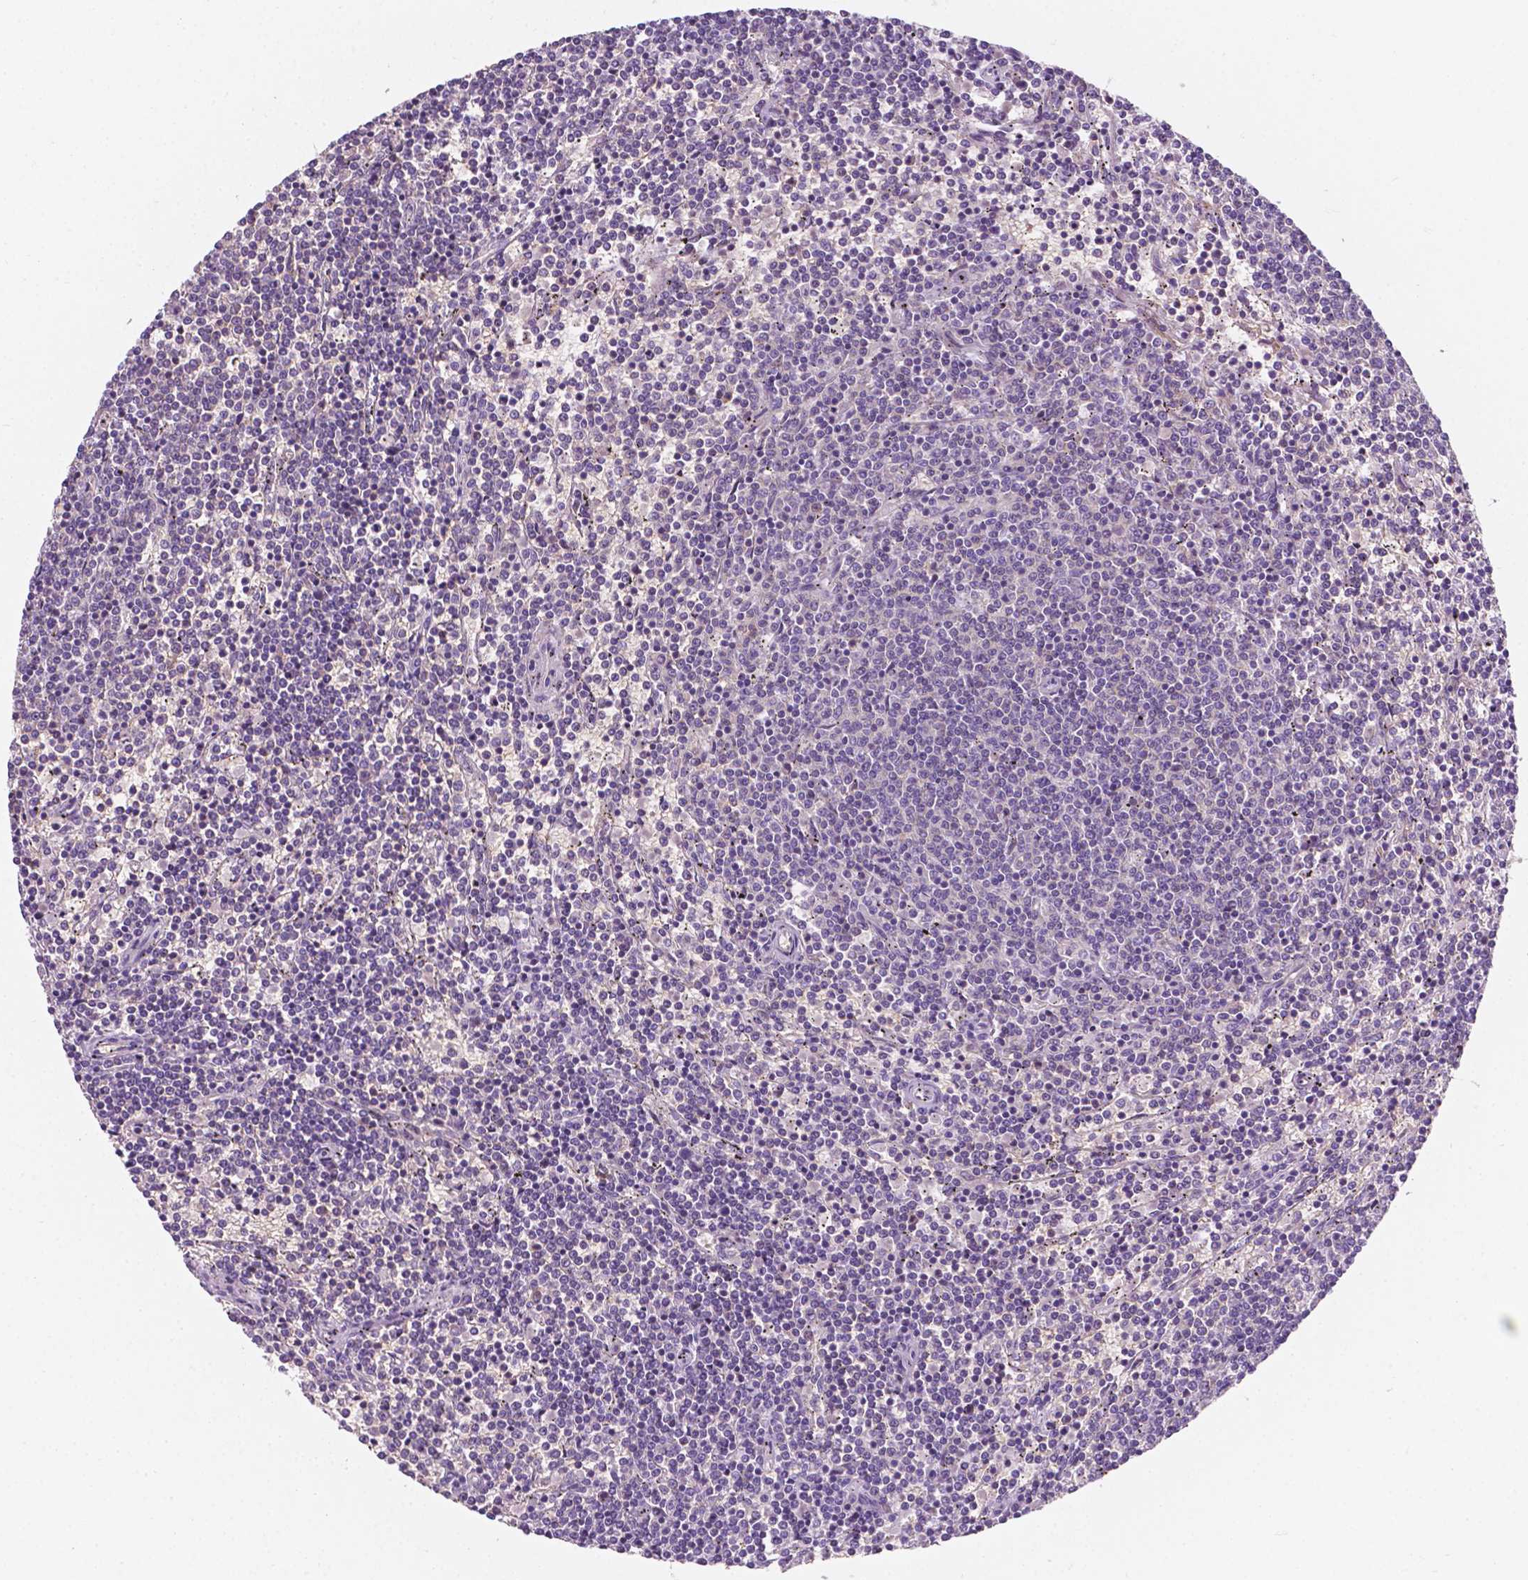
{"staining": {"intensity": "negative", "quantity": "none", "location": "none"}, "tissue": "lymphoma", "cell_type": "Tumor cells", "image_type": "cancer", "snomed": [{"axis": "morphology", "description": "Malignant lymphoma, non-Hodgkin's type, Low grade"}, {"axis": "topography", "description": "Spleen"}], "caption": "Human lymphoma stained for a protein using immunohistochemistry (IHC) demonstrates no expression in tumor cells.", "gene": "EGFR", "patient": {"sex": "female", "age": 50}}